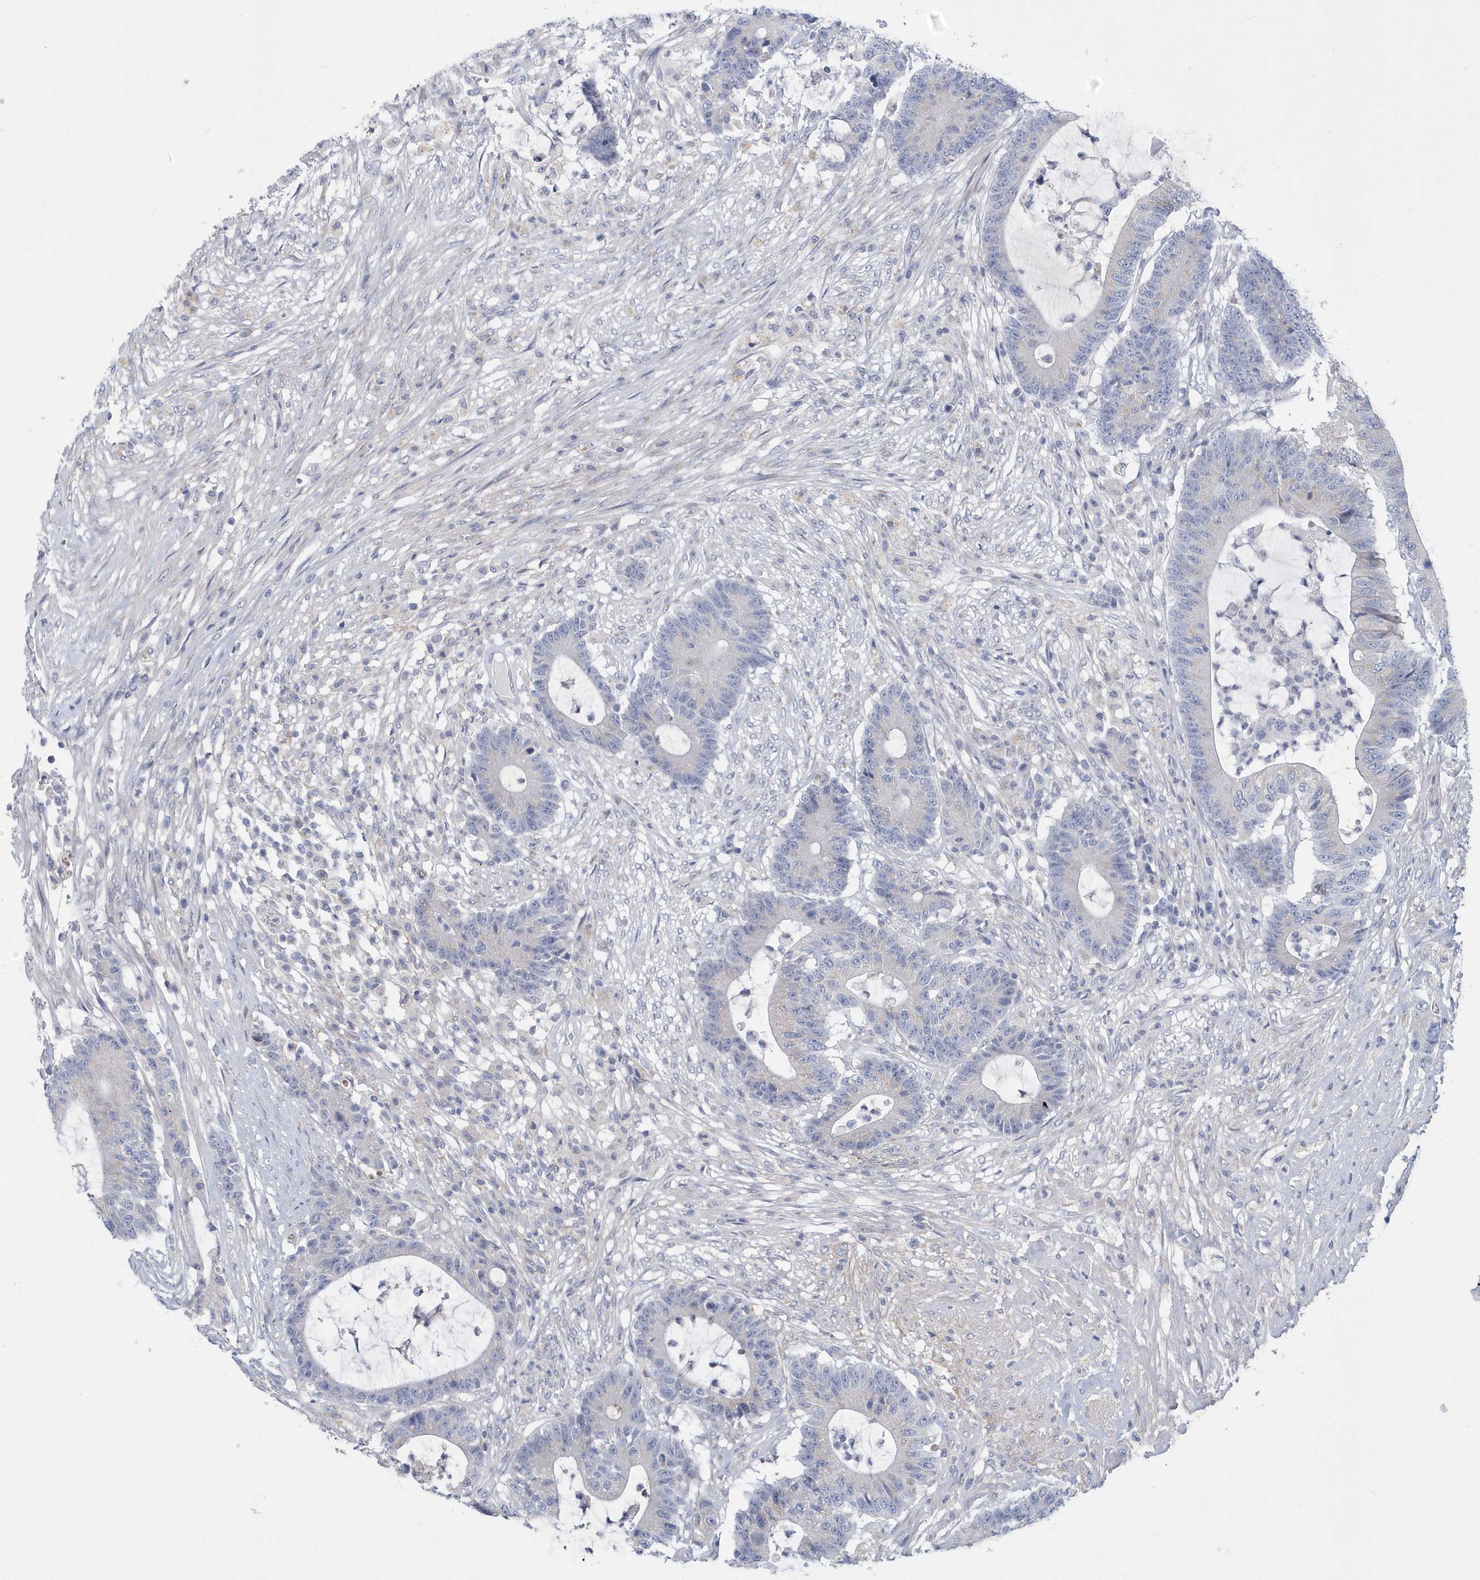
{"staining": {"intensity": "negative", "quantity": "none", "location": "none"}, "tissue": "colorectal cancer", "cell_type": "Tumor cells", "image_type": "cancer", "snomed": [{"axis": "morphology", "description": "Adenocarcinoma, NOS"}, {"axis": "topography", "description": "Colon"}], "caption": "A high-resolution micrograph shows immunohistochemistry (IHC) staining of colorectal cancer (adenocarcinoma), which demonstrates no significant staining in tumor cells.", "gene": "SPATA18", "patient": {"sex": "female", "age": 84}}